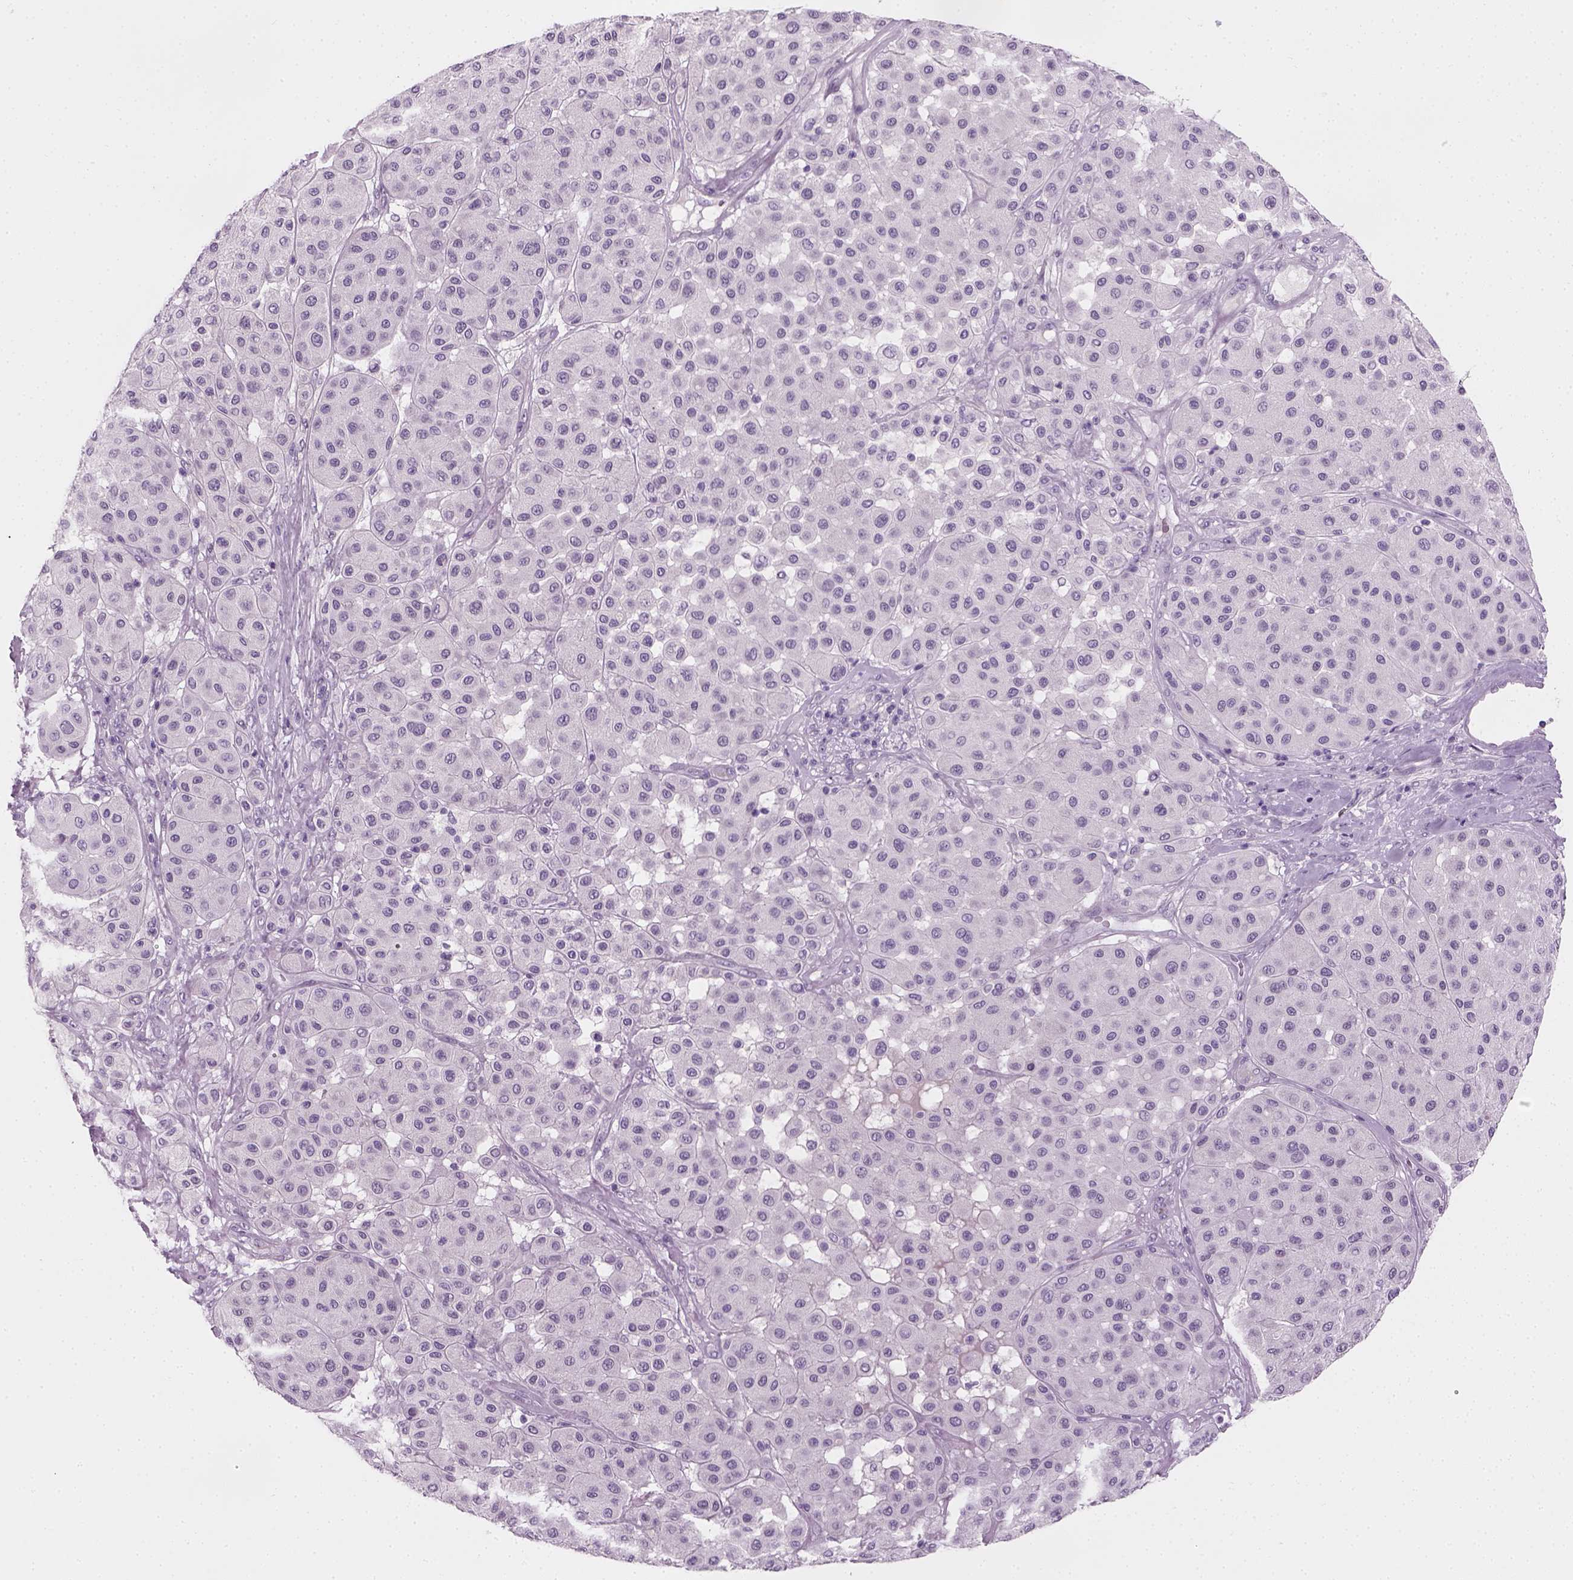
{"staining": {"intensity": "negative", "quantity": "none", "location": "none"}, "tissue": "melanoma", "cell_type": "Tumor cells", "image_type": "cancer", "snomed": [{"axis": "morphology", "description": "Malignant melanoma, Metastatic site"}, {"axis": "topography", "description": "Smooth muscle"}], "caption": "Human malignant melanoma (metastatic site) stained for a protein using immunohistochemistry reveals no staining in tumor cells.", "gene": "TH", "patient": {"sex": "male", "age": 41}}